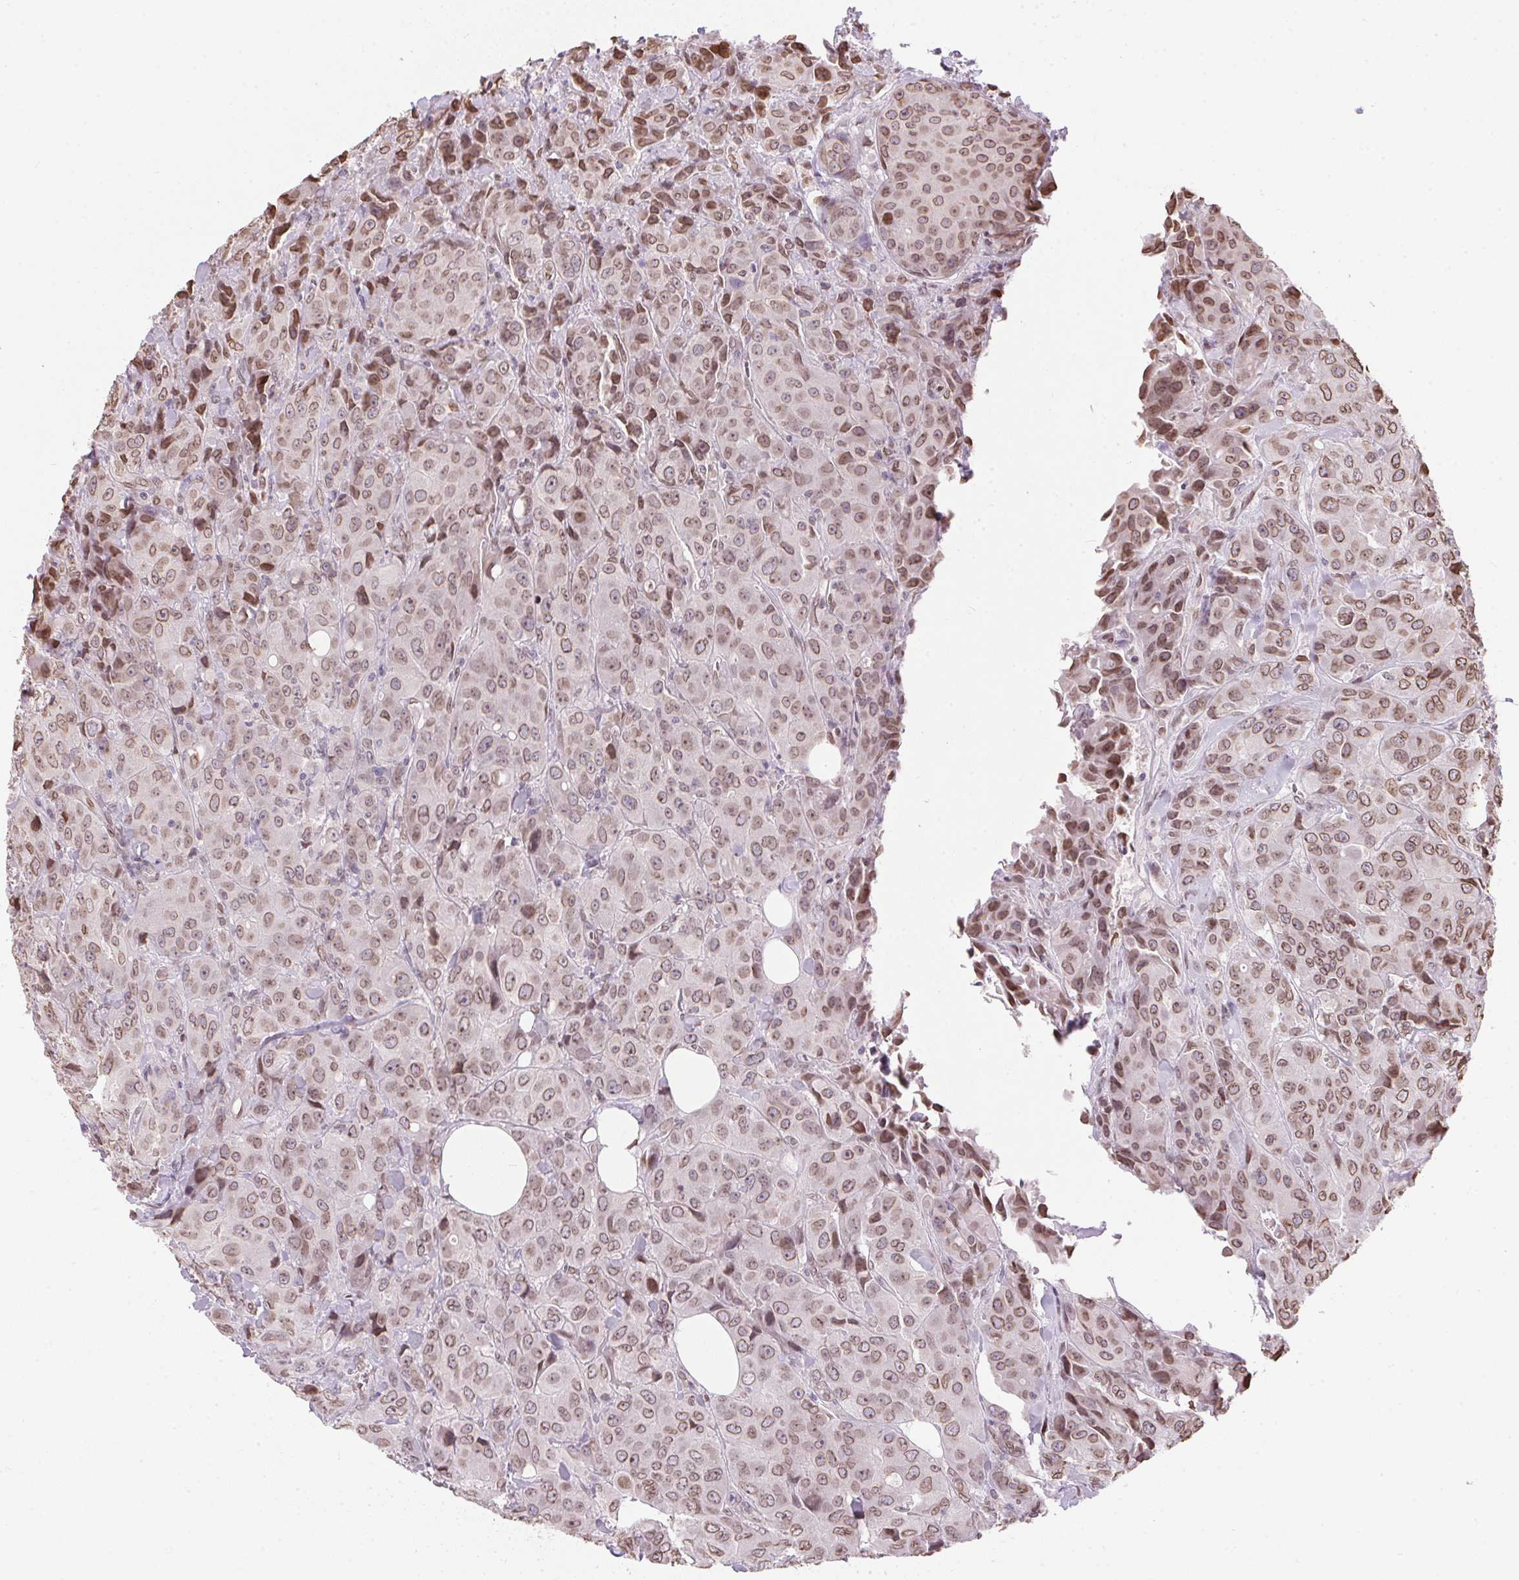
{"staining": {"intensity": "weak", "quantity": ">75%", "location": "cytoplasmic/membranous,nuclear"}, "tissue": "breast cancer", "cell_type": "Tumor cells", "image_type": "cancer", "snomed": [{"axis": "morphology", "description": "Duct carcinoma"}, {"axis": "topography", "description": "Breast"}], "caption": "Immunohistochemical staining of human breast infiltrating ductal carcinoma demonstrates weak cytoplasmic/membranous and nuclear protein expression in approximately >75% of tumor cells. (IHC, brightfield microscopy, high magnification).", "gene": "TMEM175", "patient": {"sex": "female", "age": 43}}